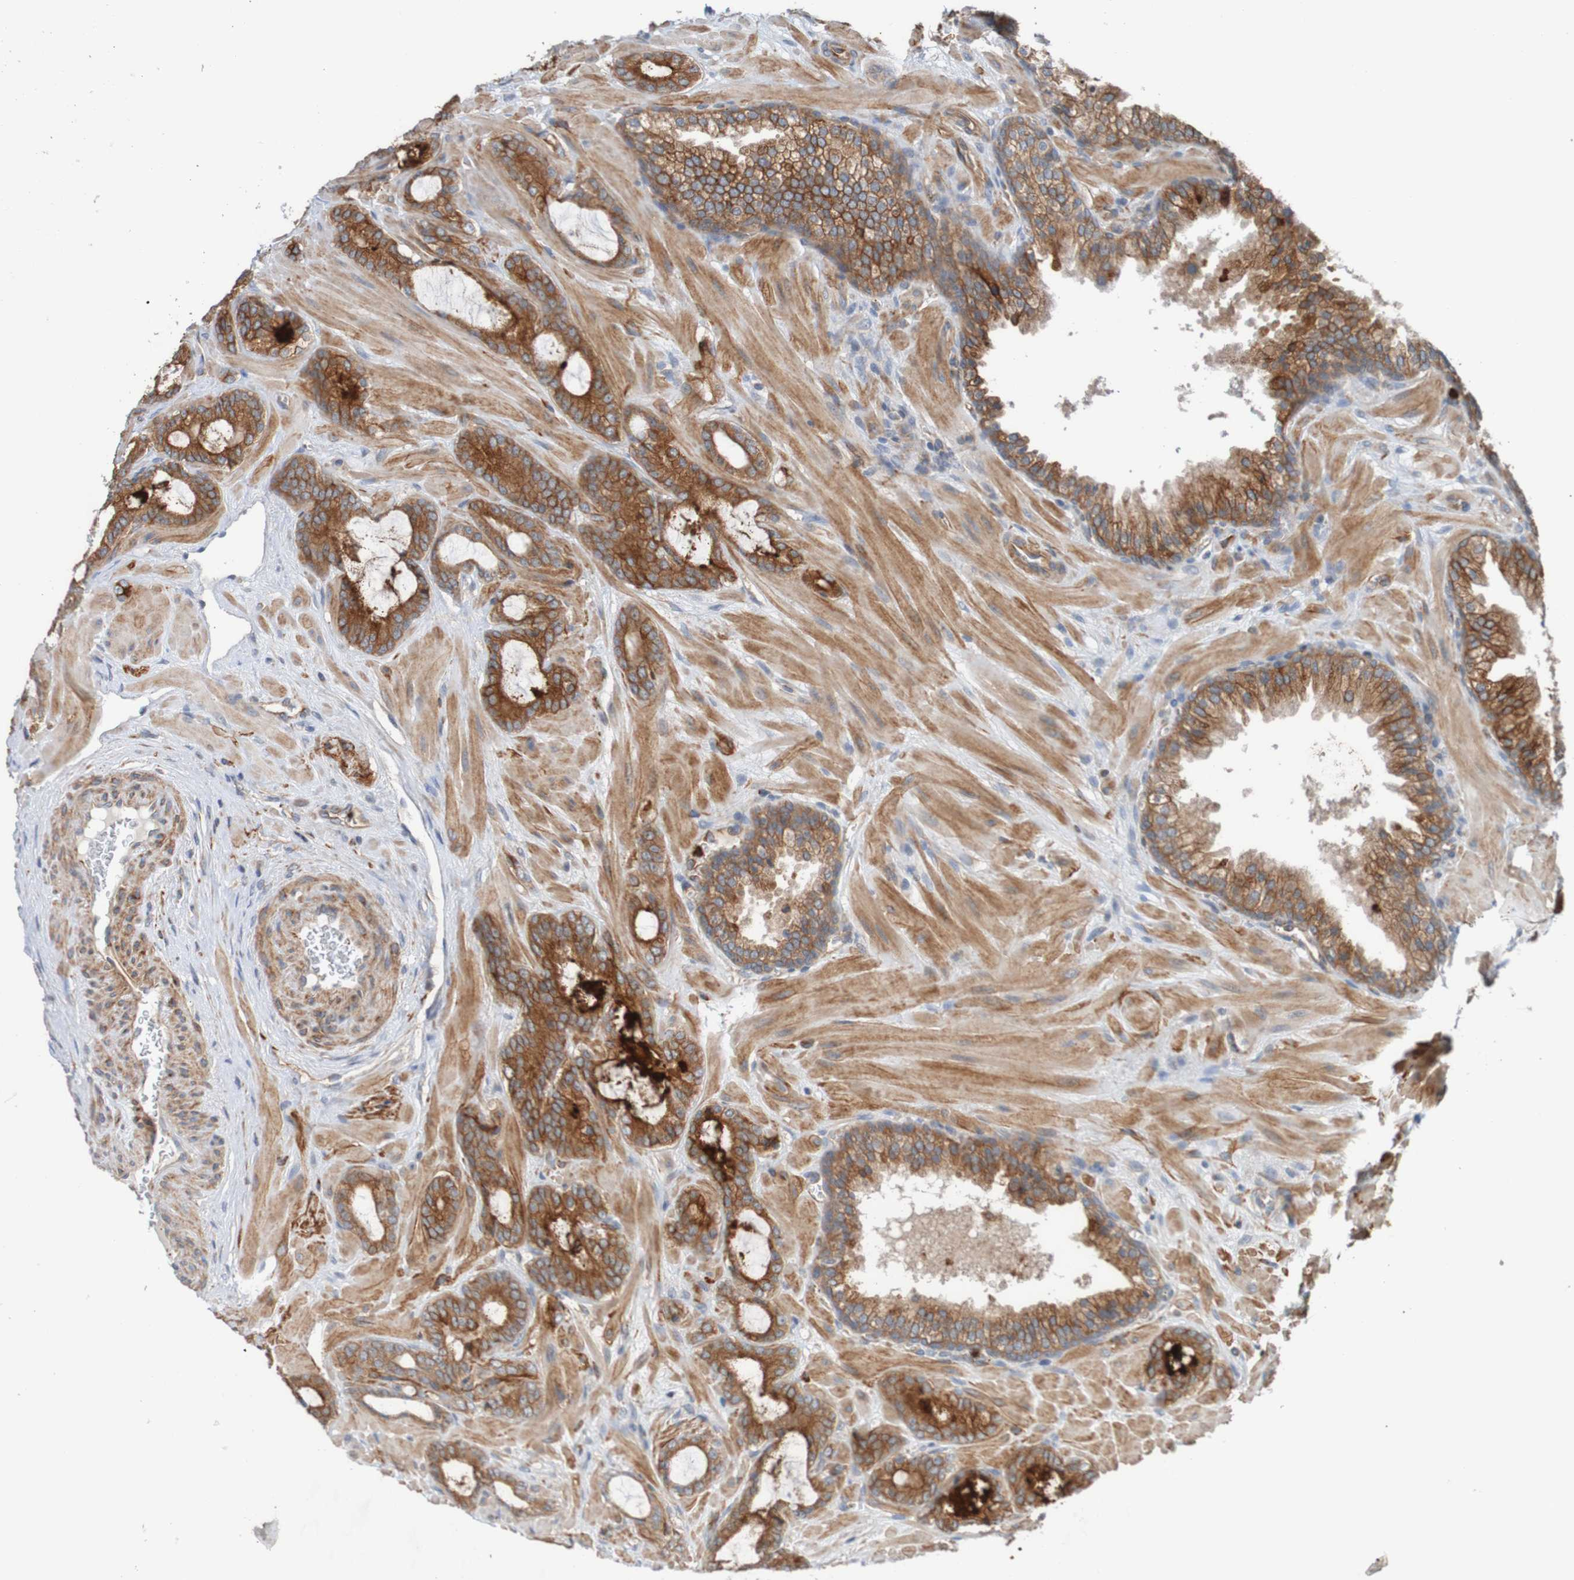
{"staining": {"intensity": "strong", "quantity": ">75%", "location": "cytoplasmic/membranous"}, "tissue": "prostate cancer", "cell_type": "Tumor cells", "image_type": "cancer", "snomed": [{"axis": "morphology", "description": "Adenocarcinoma, Low grade"}, {"axis": "topography", "description": "Prostate"}], "caption": "Protein expression by IHC exhibits strong cytoplasmic/membranous staining in approximately >75% of tumor cells in prostate cancer.", "gene": "ST8SIA6", "patient": {"sex": "male", "age": 63}}